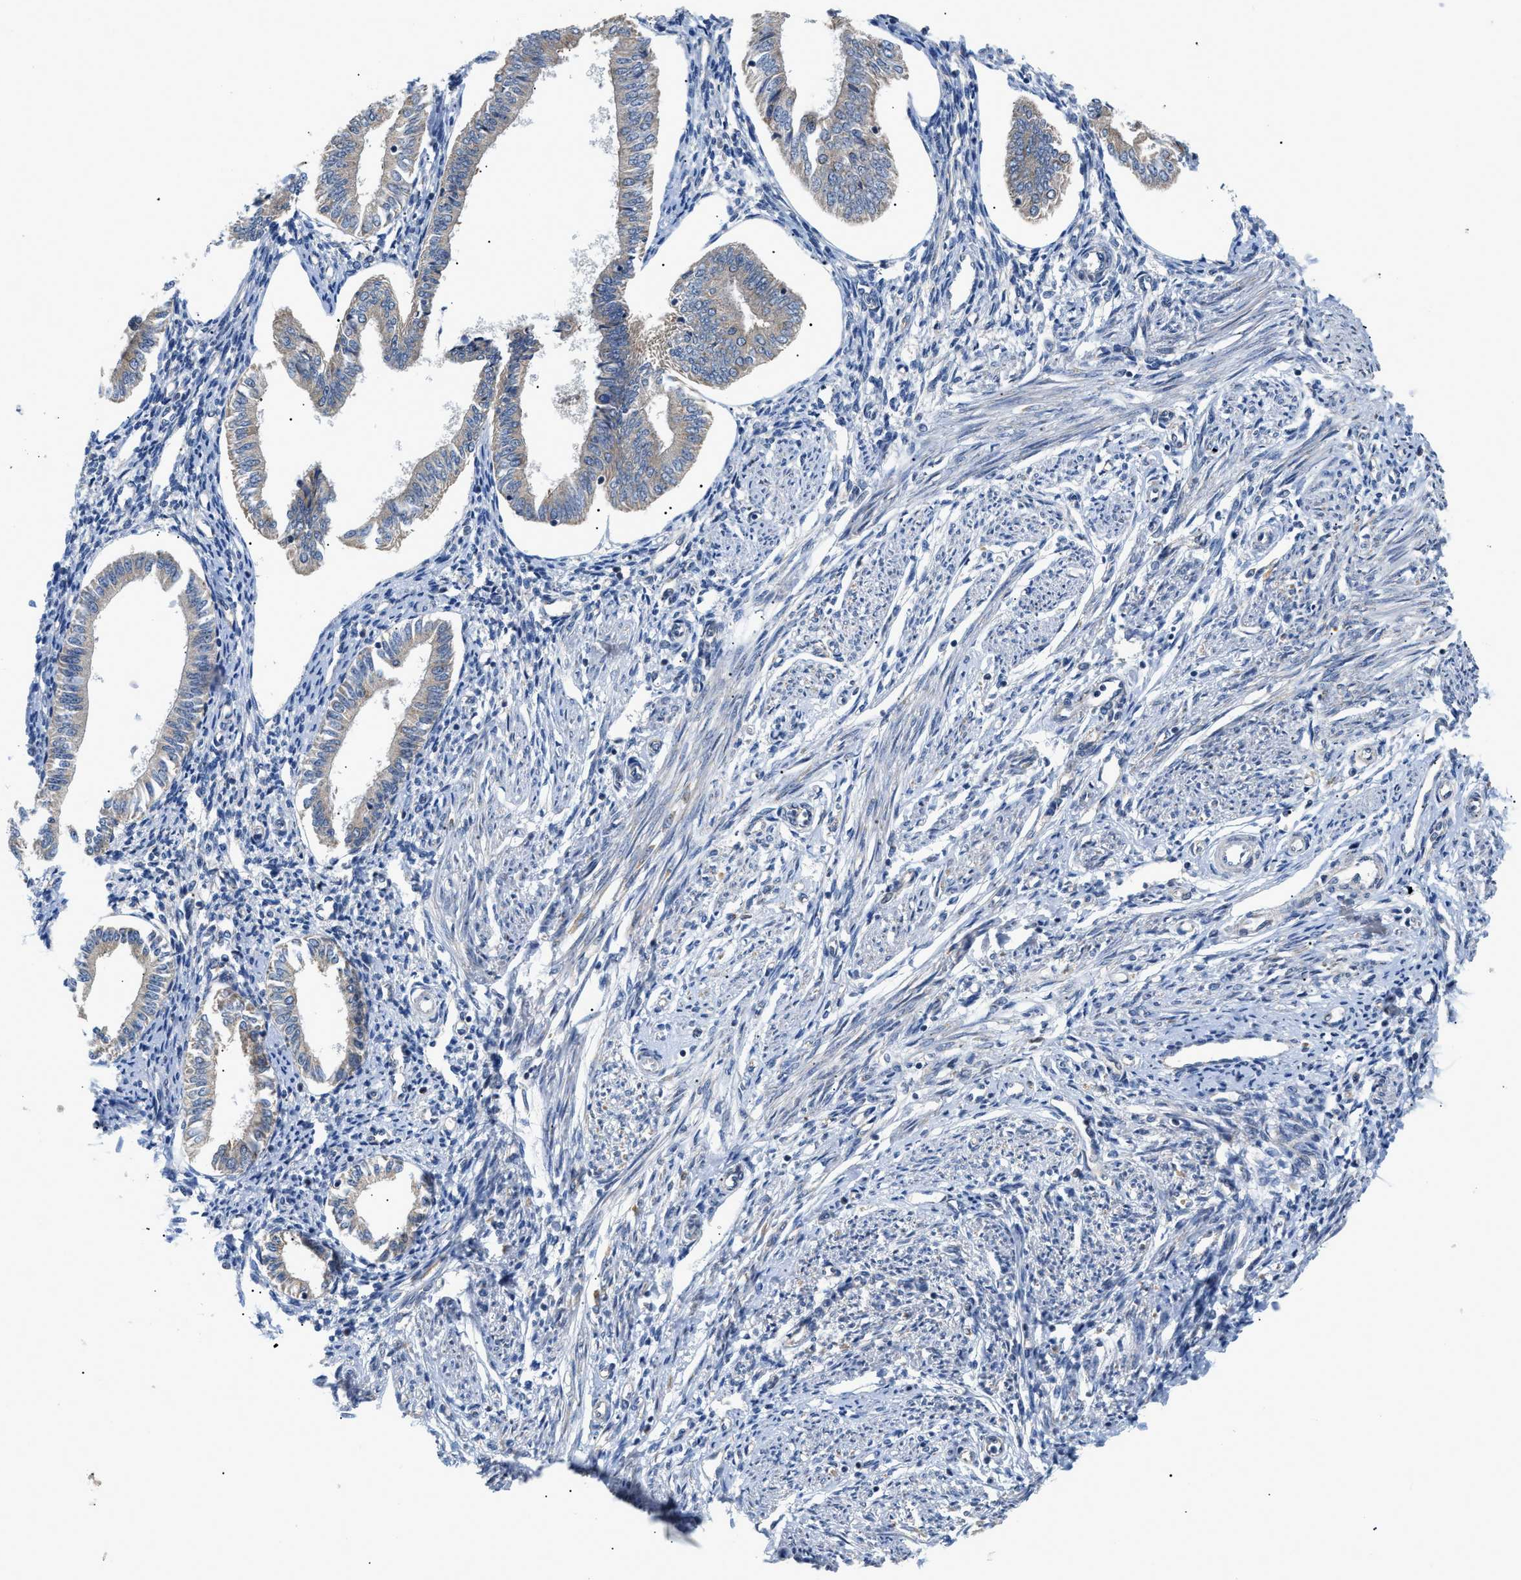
{"staining": {"intensity": "negative", "quantity": "none", "location": "none"}, "tissue": "endometrium", "cell_type": "Cells in endometrial stroma", "image_type": "normal", "snomed": [{"axis": "morphology", "description": "Normal tissue, NOS"}, {"axis": "topography", "description": "Endometrium"}], "caption": "Immunohistochemistry (IHC) image of benign endometrium: endometrium stained with DAB (3,3'-diaminobenzidine) displays no significant protein expression in cells in endometrial stroma.", "gene": "ZBTB11", "patient": {"sex": "female", "age": 50}}